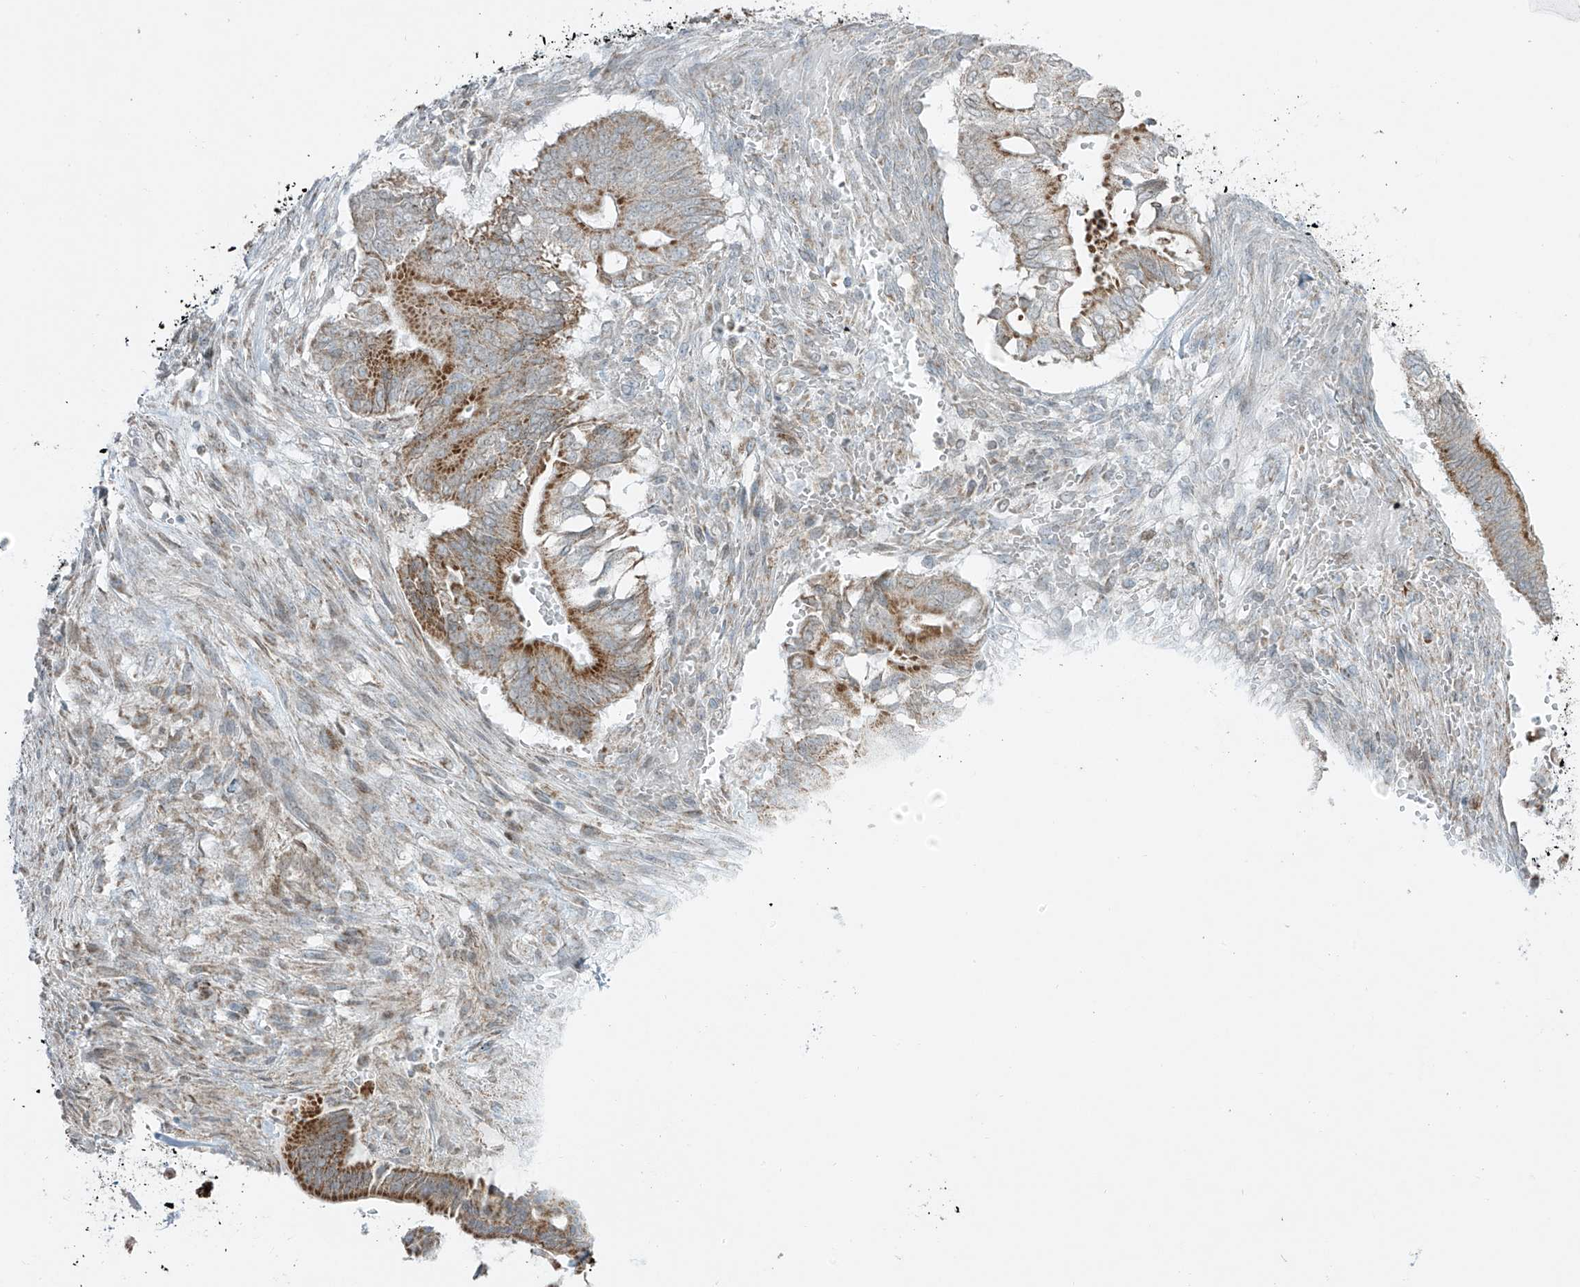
{"staining": {"intensity": "moderate", "quantity": ">75%", "location": "cytoplasmic/membranous"}, "tissue": "pancreatic cancer", "cell_type": "Tumor cells", "image_type": "cancer", "snomed": [{"axis": "morphology", "description": "Adenocarcinoma, NOS"}, {"axis": "topography", "description": "Pancreas"}], "caption": "Pancreatic cancer (adenocarcinoma) tissue shows moderate cytoplasmic/membranous positivity in about >75% of tumor cells", "gene": "SMDT1", "patient": {"sex": "male", "age": 68}}